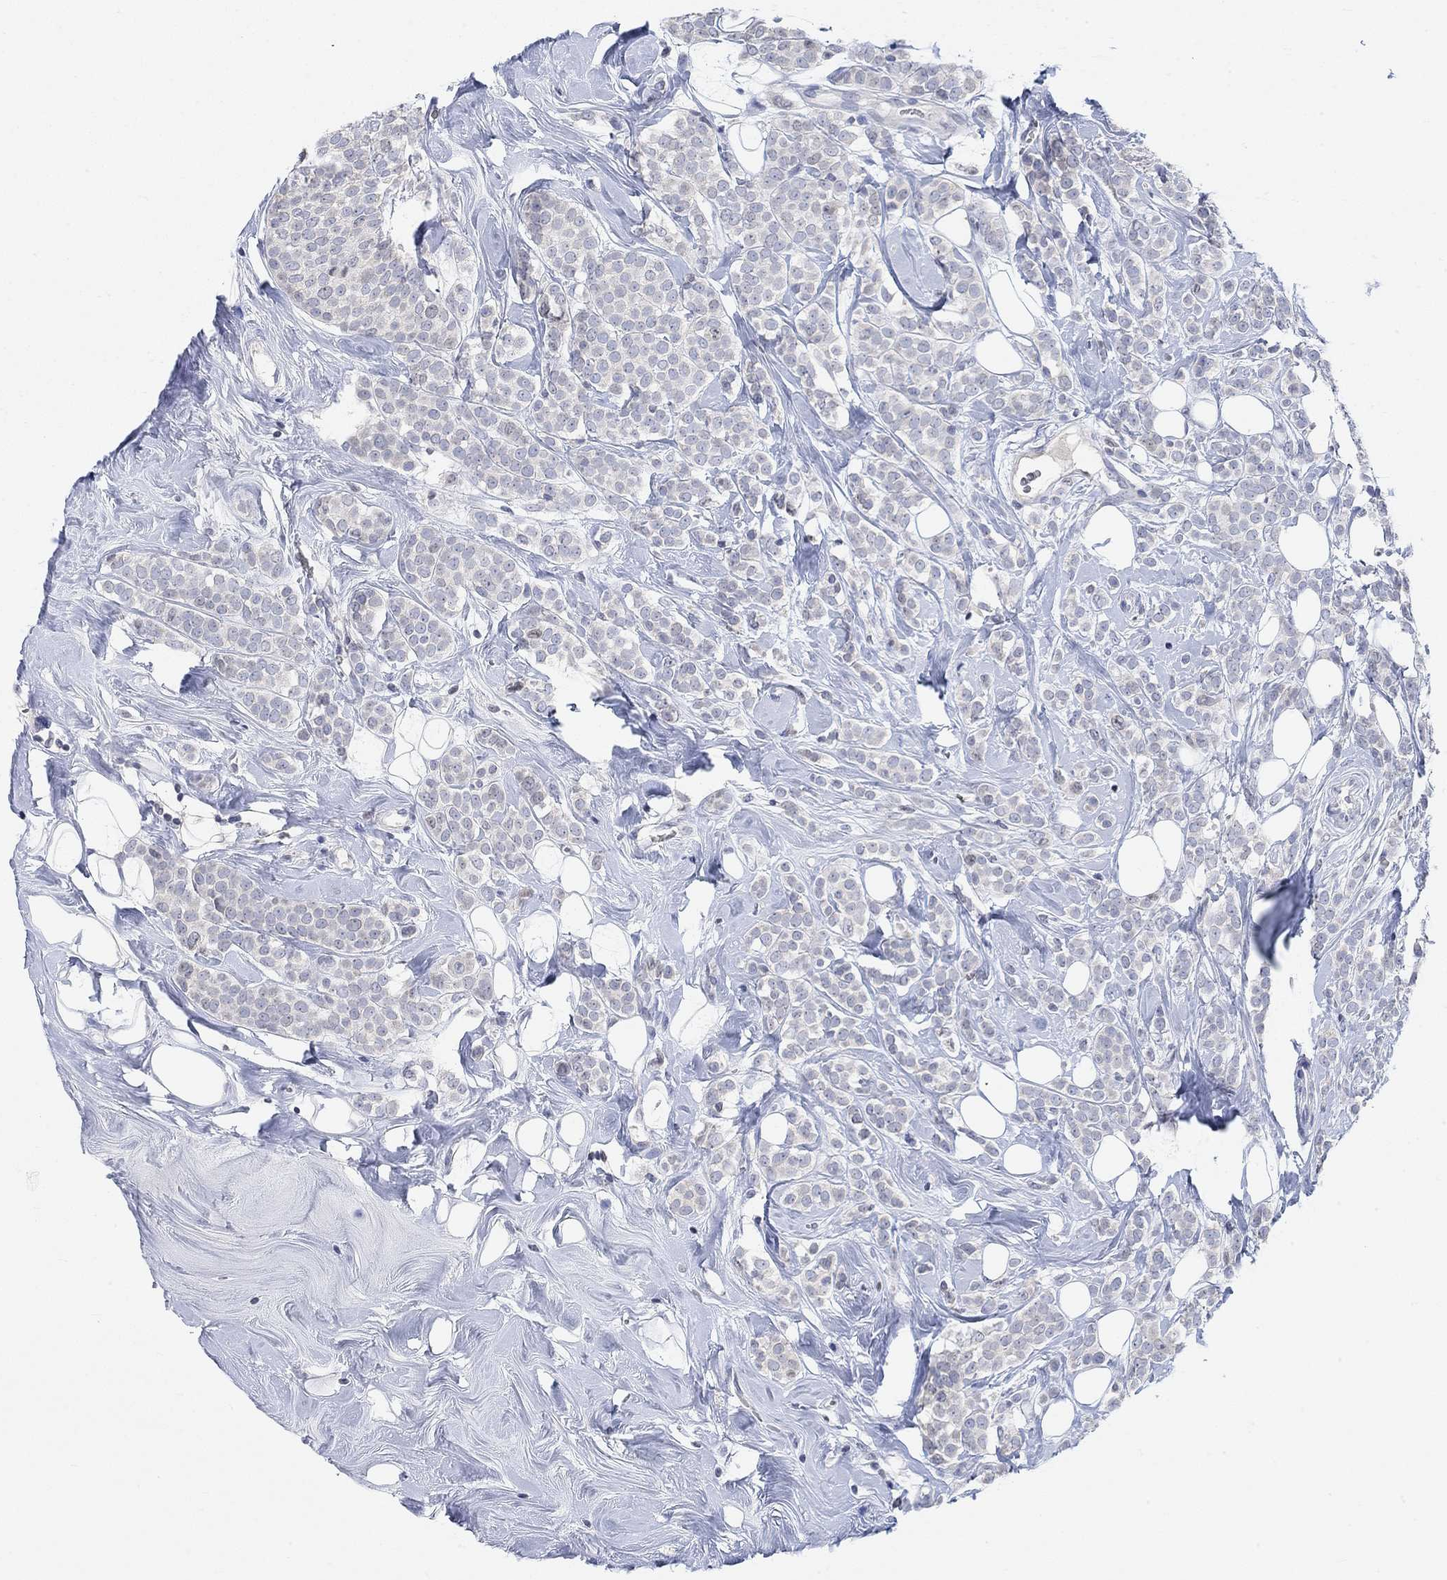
{"staining": {"intensity": "negative", "quantity": "none", "location": "none"}, "tissue": "breast cancer", "cell_type": "Tumor cells", "image_type": "cancer", "snomed": [{"axis": "morphology", "description": "Lobular carcinoma"}, {"axis": "topography", "description": "Breast"}], "caption": "The image displays no staining of tumor cells in breast cancer (lobular carcinoma).", "gene": "ATP6V1E2", "patient": {"sex": "female", "age": 49}}